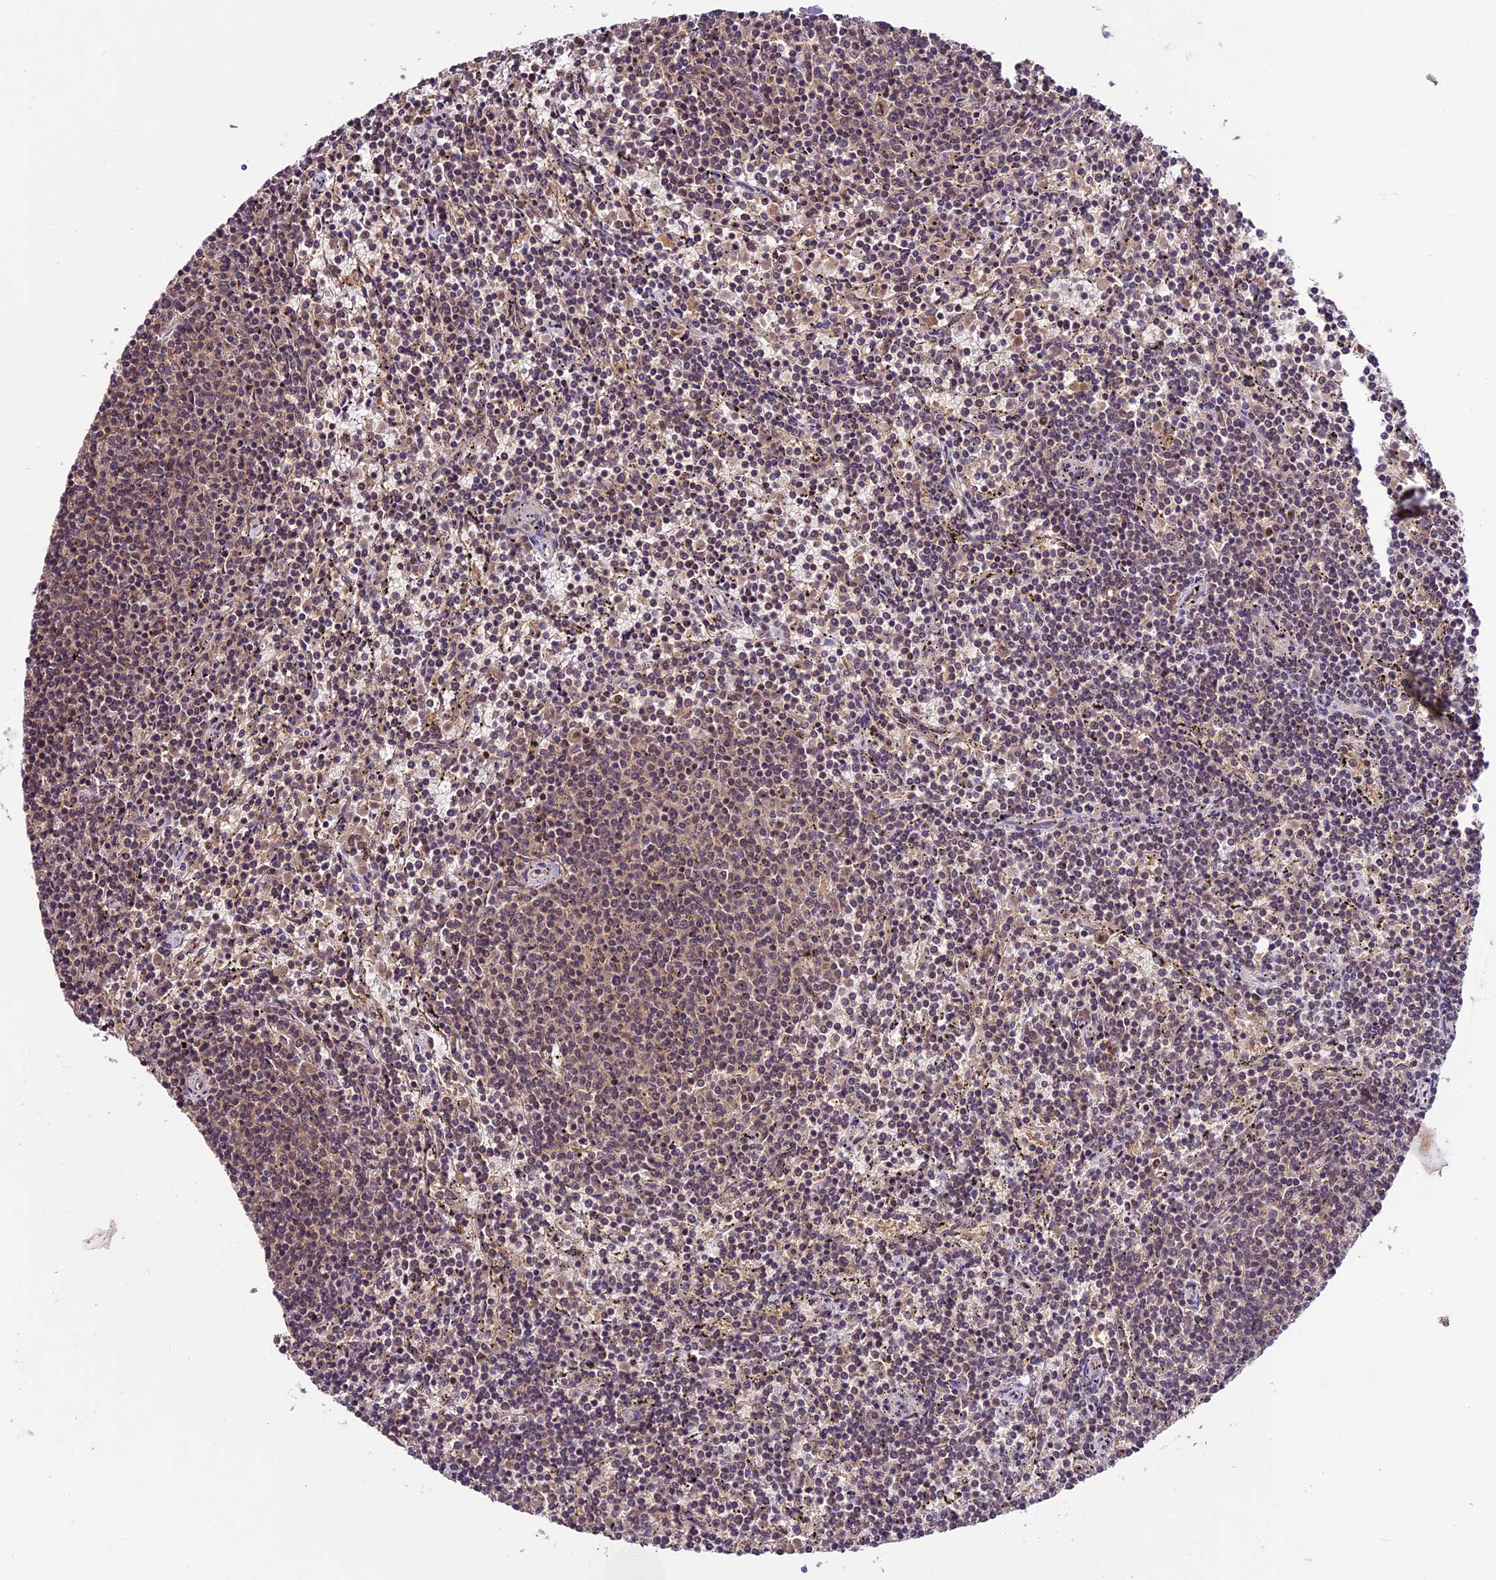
{"staining": {"intensity": "weak", "quantity": "25%-75%", "location": "cytoplasmic/membranous,nuclear"}, "tissue": "lymphoma", "cell_type": "Tumor cells", "image_type": "cancer", "snomed": [{"axis": "morphology", "description": "Malignant lymphoma, non-Hodgkin's type, Low grade"}, {"axis": "topography", "description": "Spleen"}], "caption": "Immunohistochemical staining of lymphoma displays low levels of weak cytoplasmic/membranous and nuclear expression in approximately 25%-75% of tumor cells.", "gene": "ATP10A", "patient": {"sex": "female", "age": 50}}